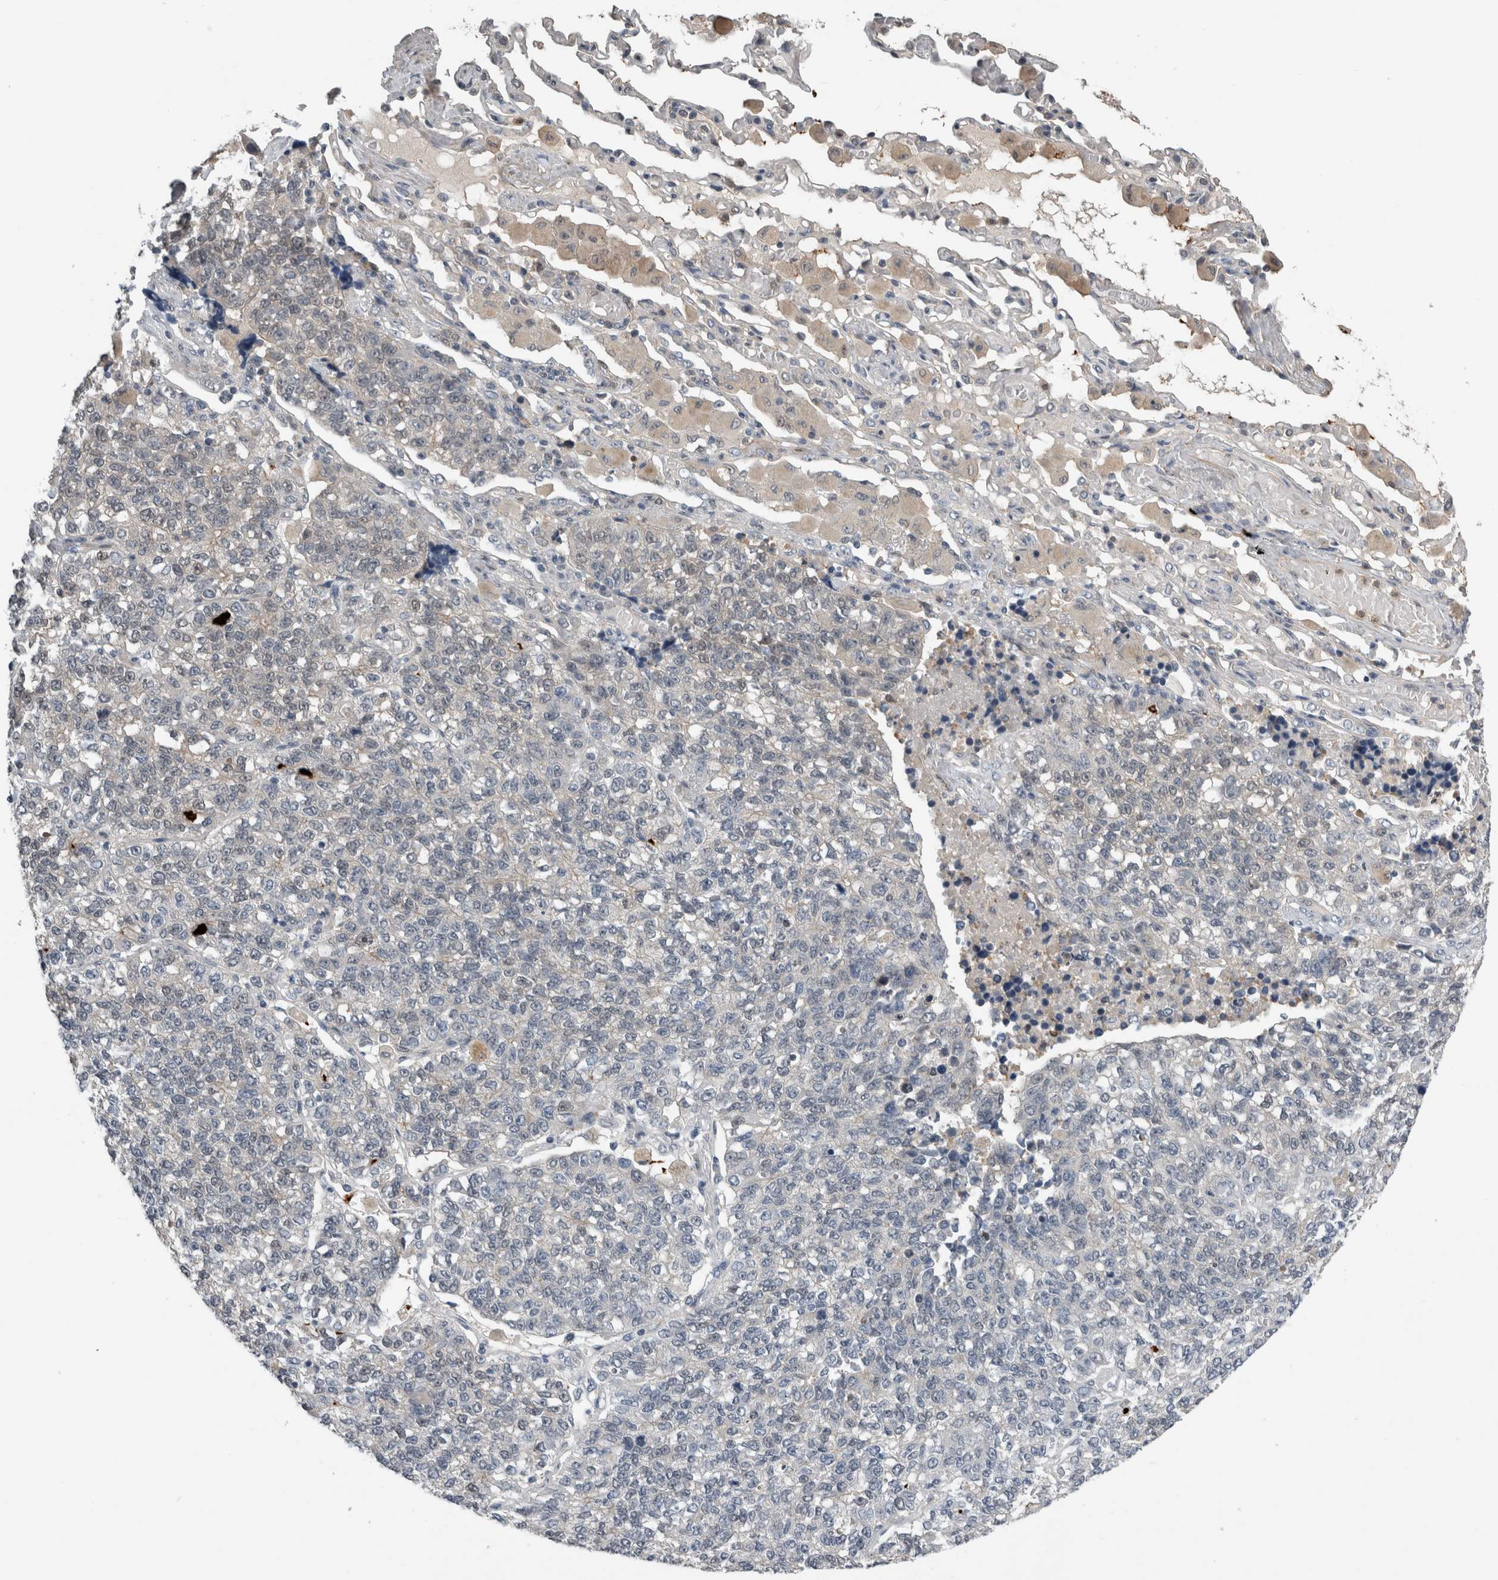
{"staining": {"intensity": "weak", "quantity": "<25%", "location": "cytoplasmic/membranous"}, "tissue": "lung cancer", "cell_type": "Tumor cells", "image_type": "cancer", "snomed": [{"axis": "morphology", "description": "Adenocarcinoma, NOS"}, {"axis": "topography", "description": "Lung"}], "caption": "A photomicrograph of human adenocarcinoma (lung) is negative for staining in tumor cells.", "gene": "NAPRT", "patient": {"sex": "male", "age": 49}}